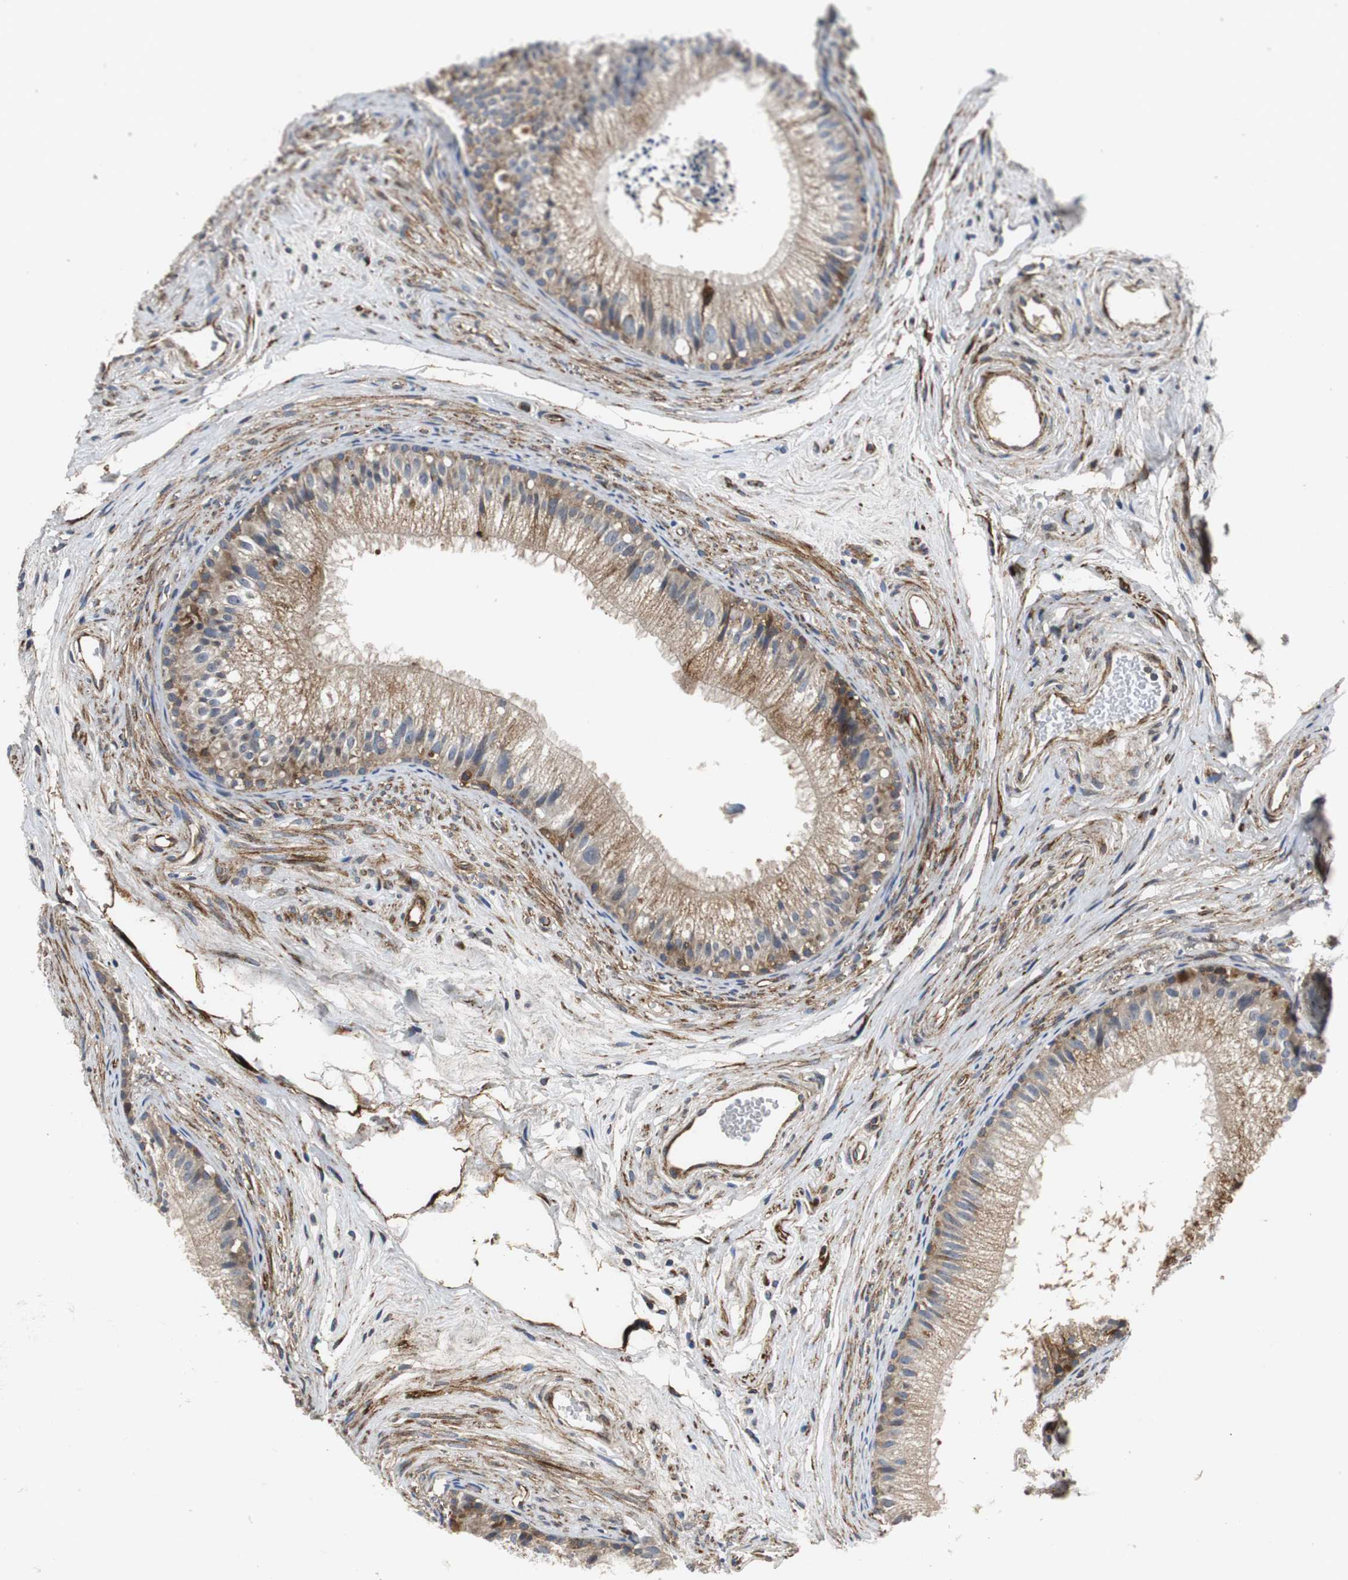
{"staining": {"intensity": "moderate", "quantity": ">75%", "location": "cytoplasmic/membranous"}, "tissue": "epididymis", "cell_type": "Glandular cells", "image_type": "normal", "snomed": [{"axis": "morphology", "description": "Normal tissue, NOS"}, {"axis": "topography", "description": "Epididymis"}], "caption": "The immunohistochemical stain highlights moderate cytoplasmic/membranous expression in glandular cells of normal epididymis. Using DAB (3,3'-diaminobenzidine) (brown) and hematoxylin (blue) stains, captured at high magnification using brightfield microscopy.", "gene": "ISCU", "patient": {"sex": "male", "age": 56}}